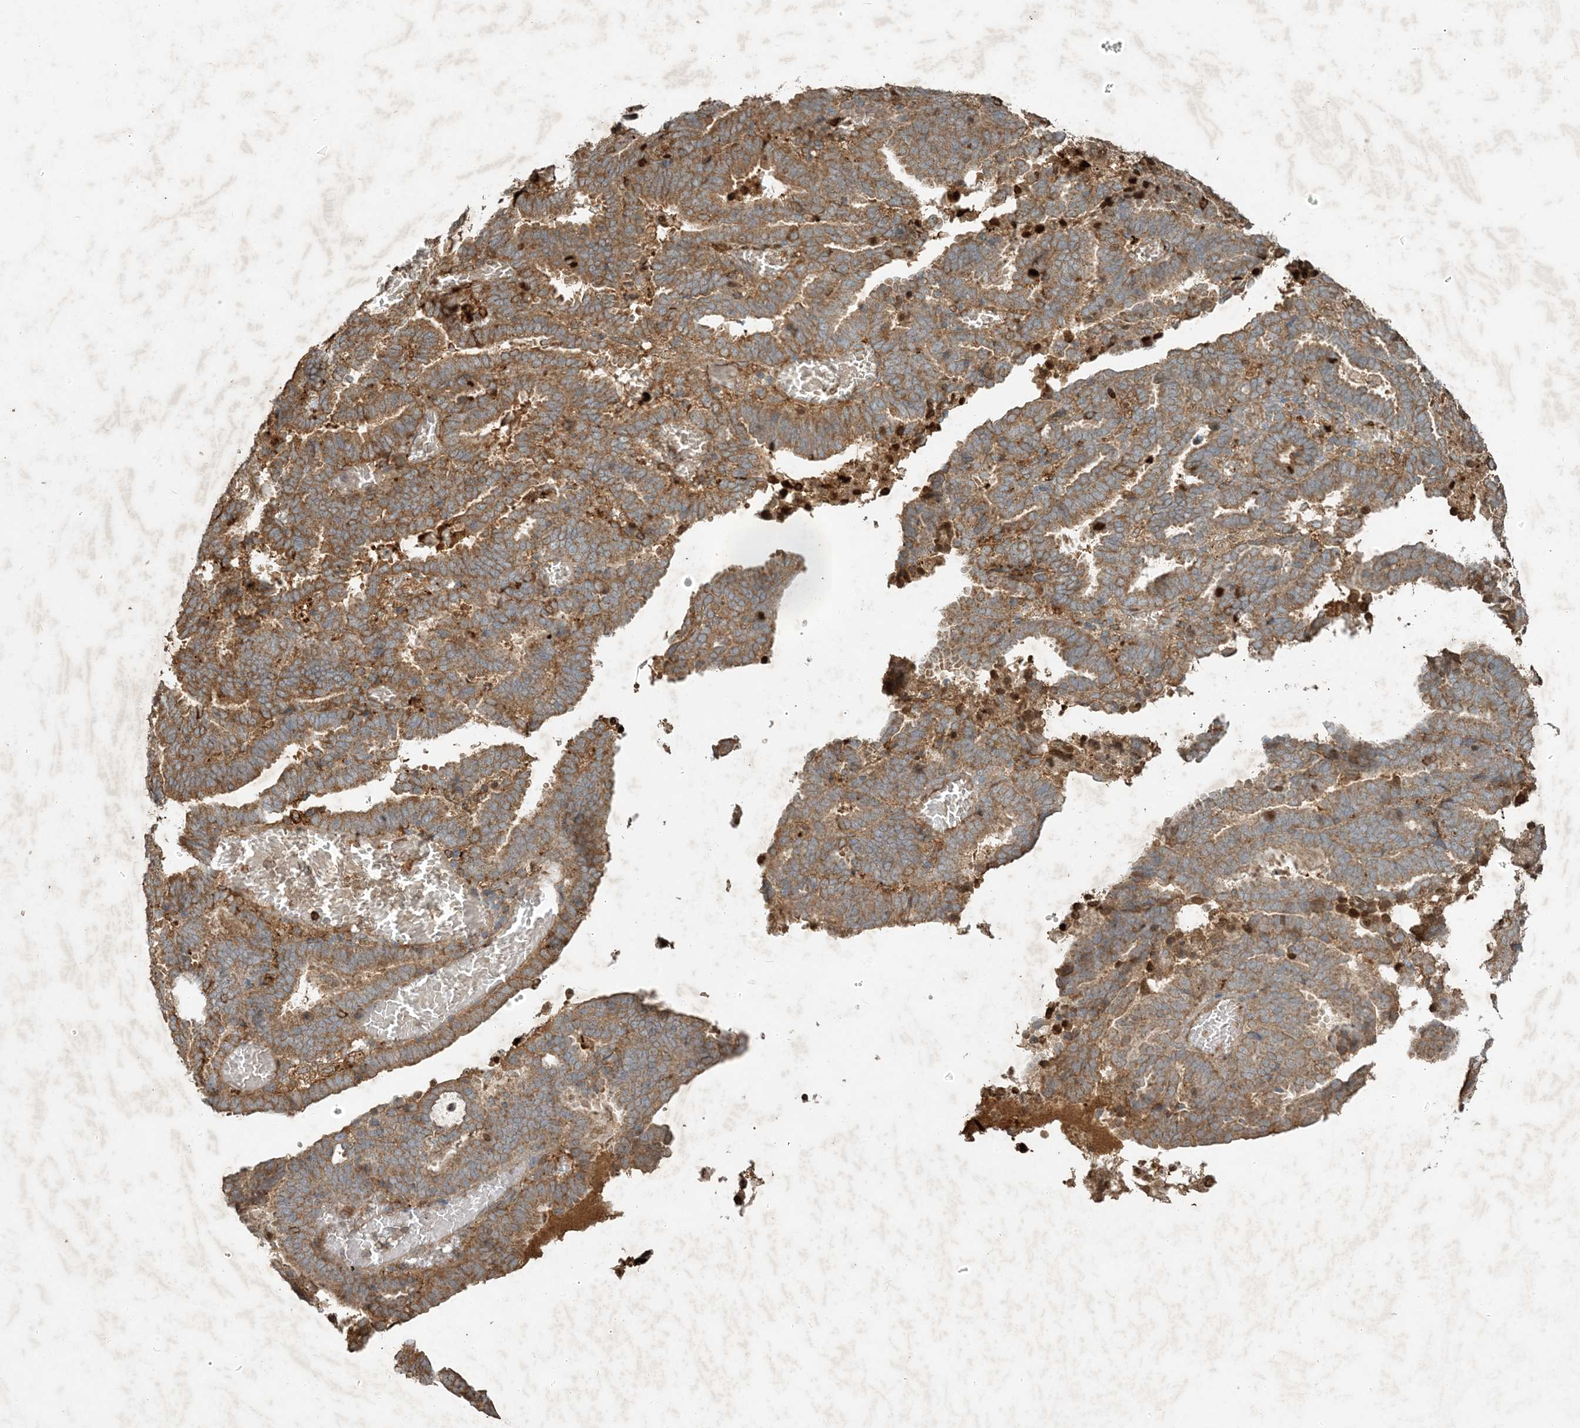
{"staining": {"intensity": "strong", "quantity": ">75%", "location": "cytoplasmic/membranous"}, "tissue": "endometrial cancer", "cell_type": "Tumor cells", "image_type": "cancer", "snomed": [{"axis": "morphology", "description": "Adenocarcinoma, NOS"}, {"axis": "topography", "description": "Uterus"}], "caption": "The immunohistochemical stain shows strong cytoplasmic/membranous positivity in tumor cells of endometrial adenocarcinoma tissue.", "gene": "MCOLN1", "patient": {"sex": "female", "age": 83}}